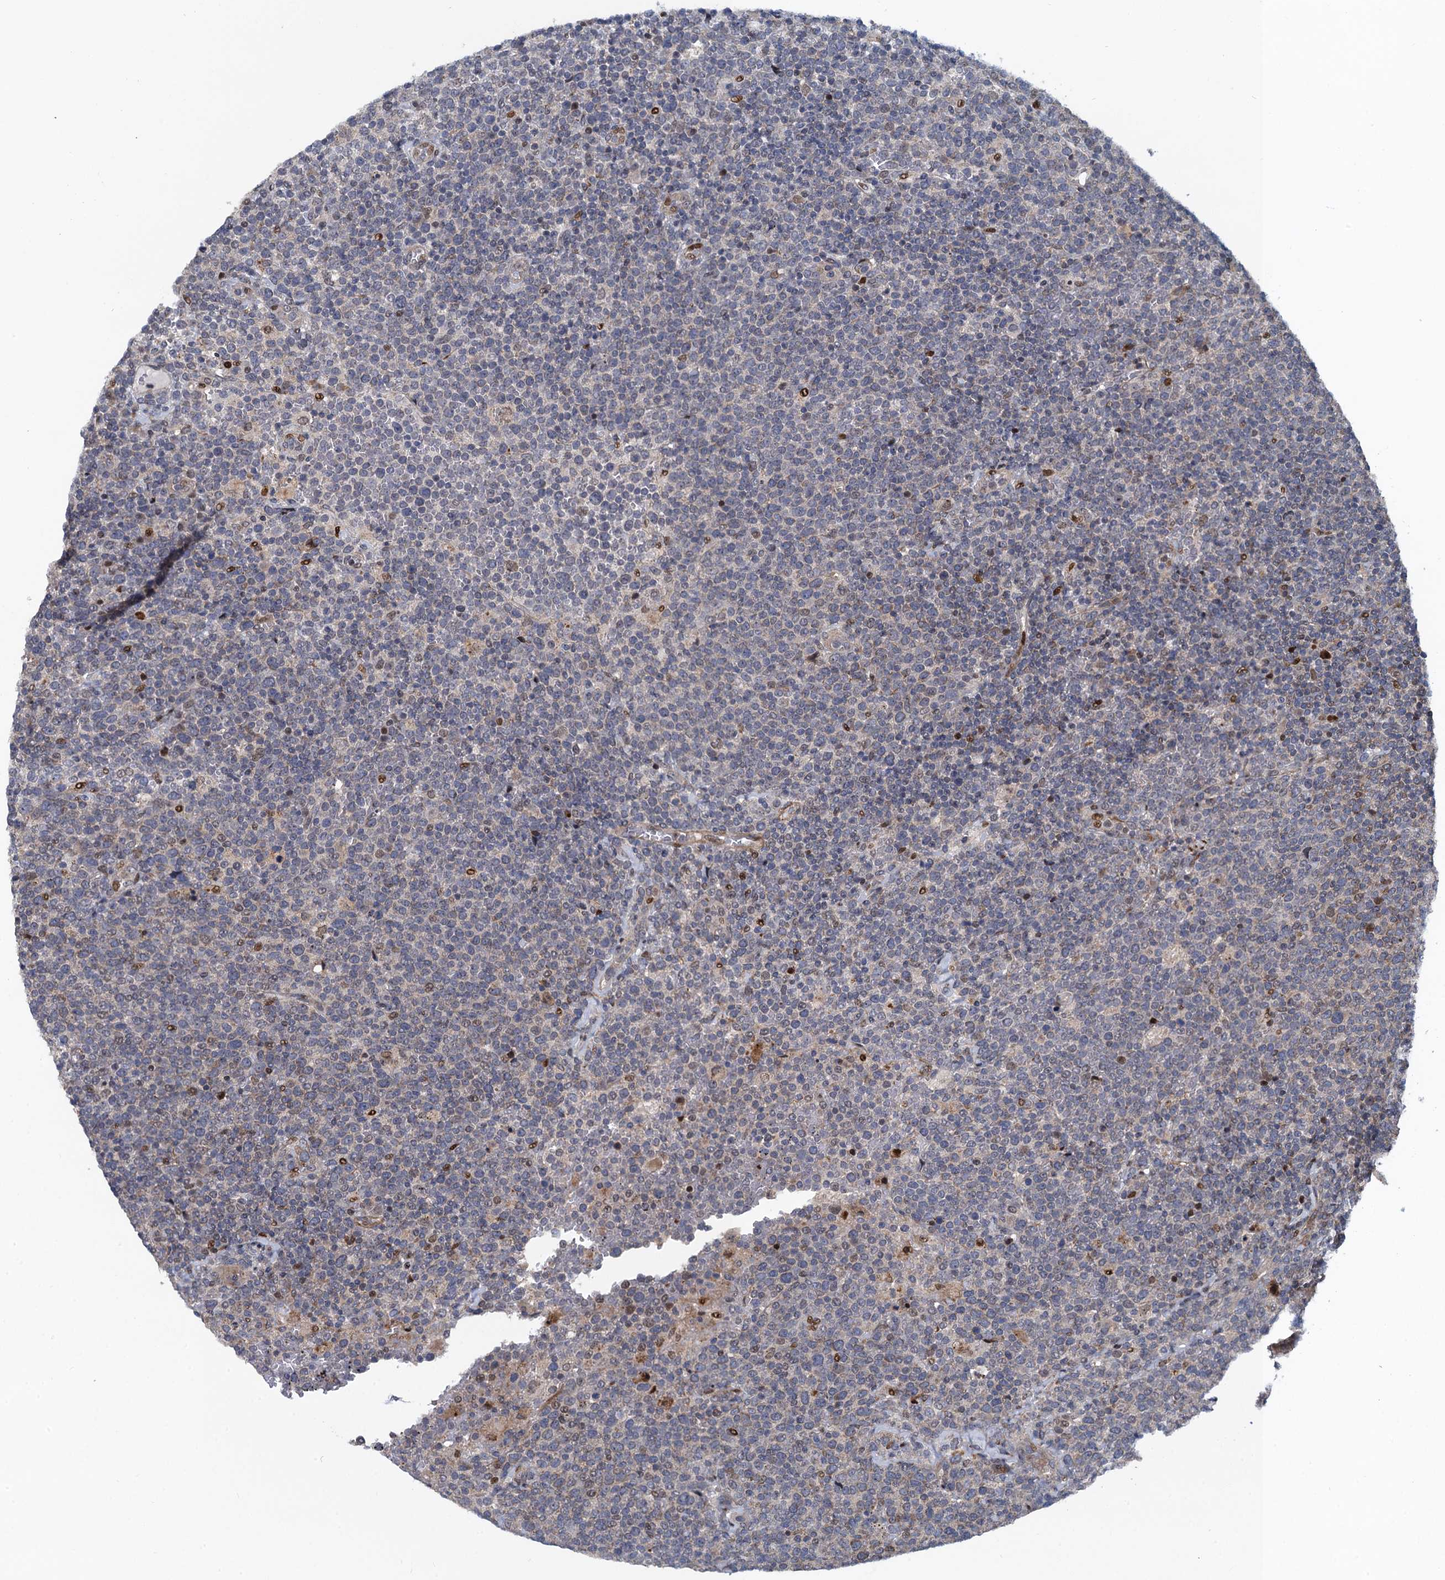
{"staining": {"intensity": "negative", "quantity": "none", "location": "none"}, "tissue": "lymphoma", "cell_type": "Tumor cells", "image_type": "cancer", "snomed": [{"axis": "morphology", "description": "Malignant lymphoma, non-Hodgkin's type, High grade"}, {"axis": "topography", "description": "Lymph node"}], "caption": "The immunohistochemistry (IHC) photomicrograph has no significant positivity in tumor cells of malignant lymphoma, non-Hodgkin's type (high-grade) tissue.", "gene": "ATOSA", "patient": {"sex": "male", "age": 61}}